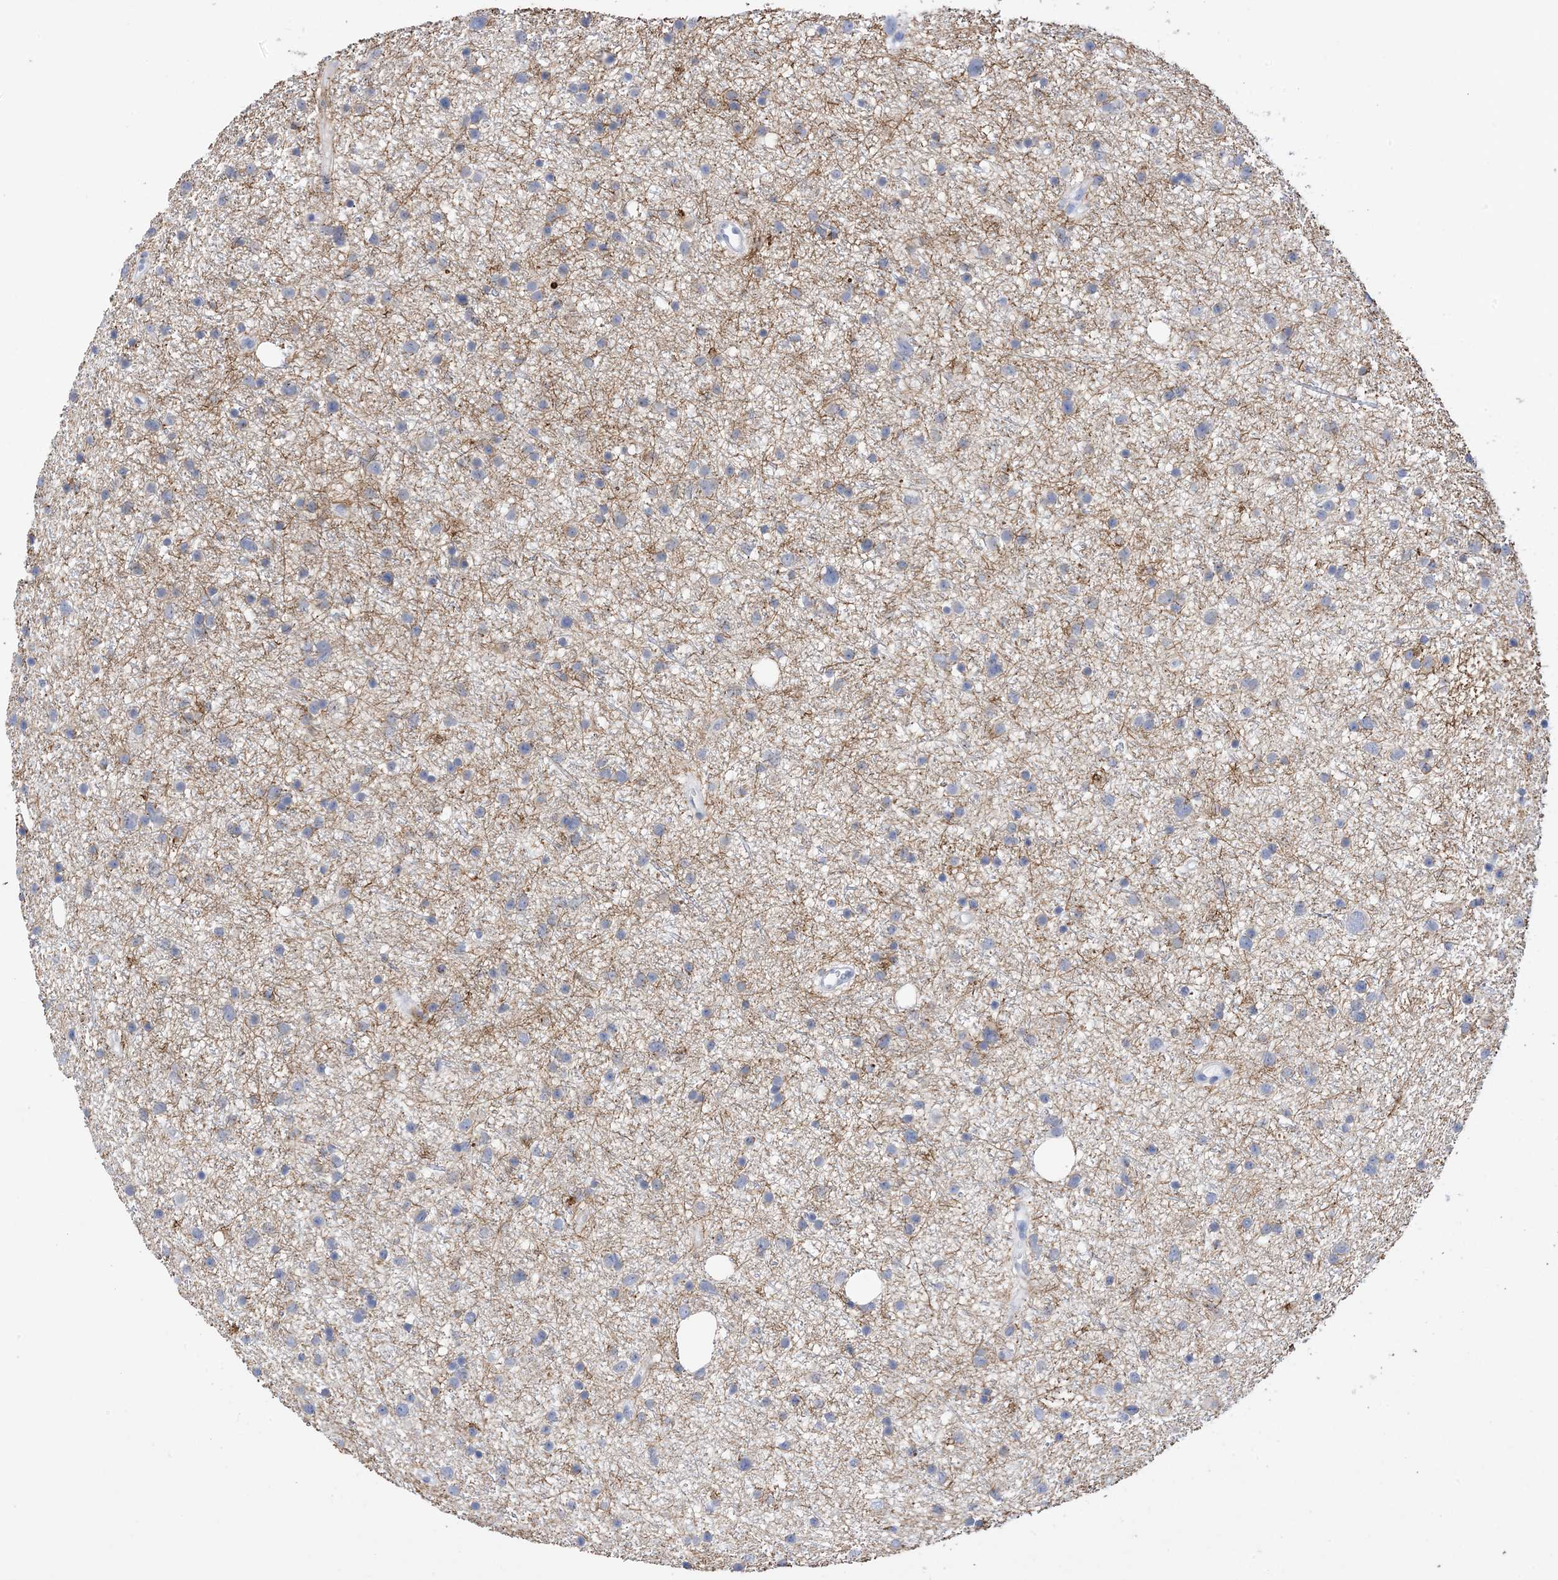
{"staining": {"intensity": "negative", "quantity": "none", "location": "none"}, "tissue": "glioma", "cell_type": "Tumor cells", "image_type": "cancer", "snomed": [{"axis": "morphology", "description": "Glioma, malignant, Low grade"}, {"axis": "topography", "description": "Cerebral cortex"}], "caption": "A histopathology image of human low-grade glioma (malignant) is negative for staining in tumor cells.", "gene": "PLK4", "patient": {"sex": "female", "age": 39}}